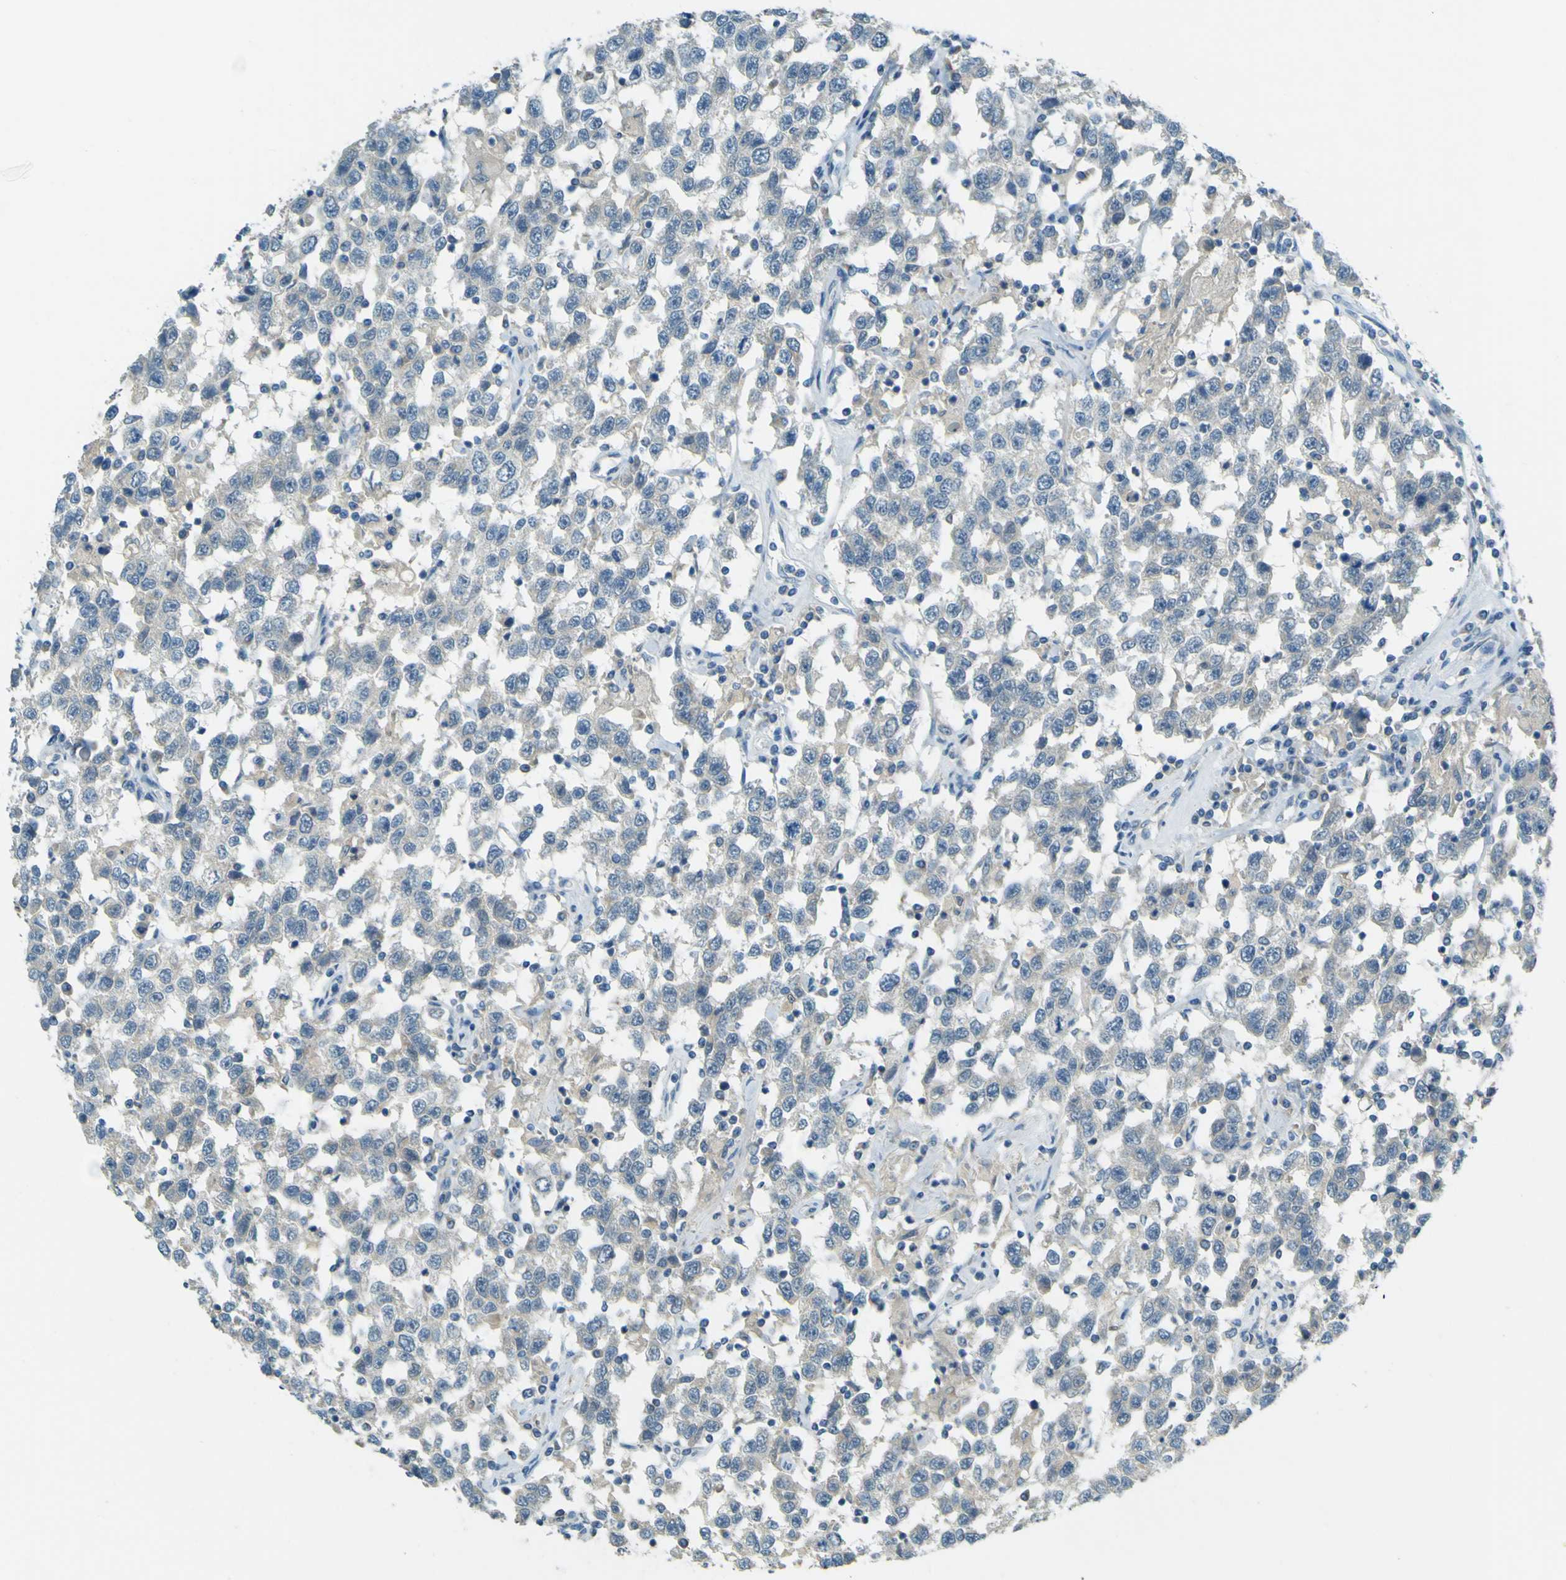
{"staining": {"intensity": "negative", "quantity": "none", "location": "none"}, "tissue": "testis cancer", "cell_type": "Tumor cells", "image_type": "cancer", "snomed": [{"axis": "morphology", "description": "Seminoma, NOS"}, {"axis": "topography", "description": "Testis"}], "caption": "There is no significant positivity in tumor cells of testis cancer (seminoma).", "gene": "FKTN", "patient": {"sex": "male", "age": 41}}